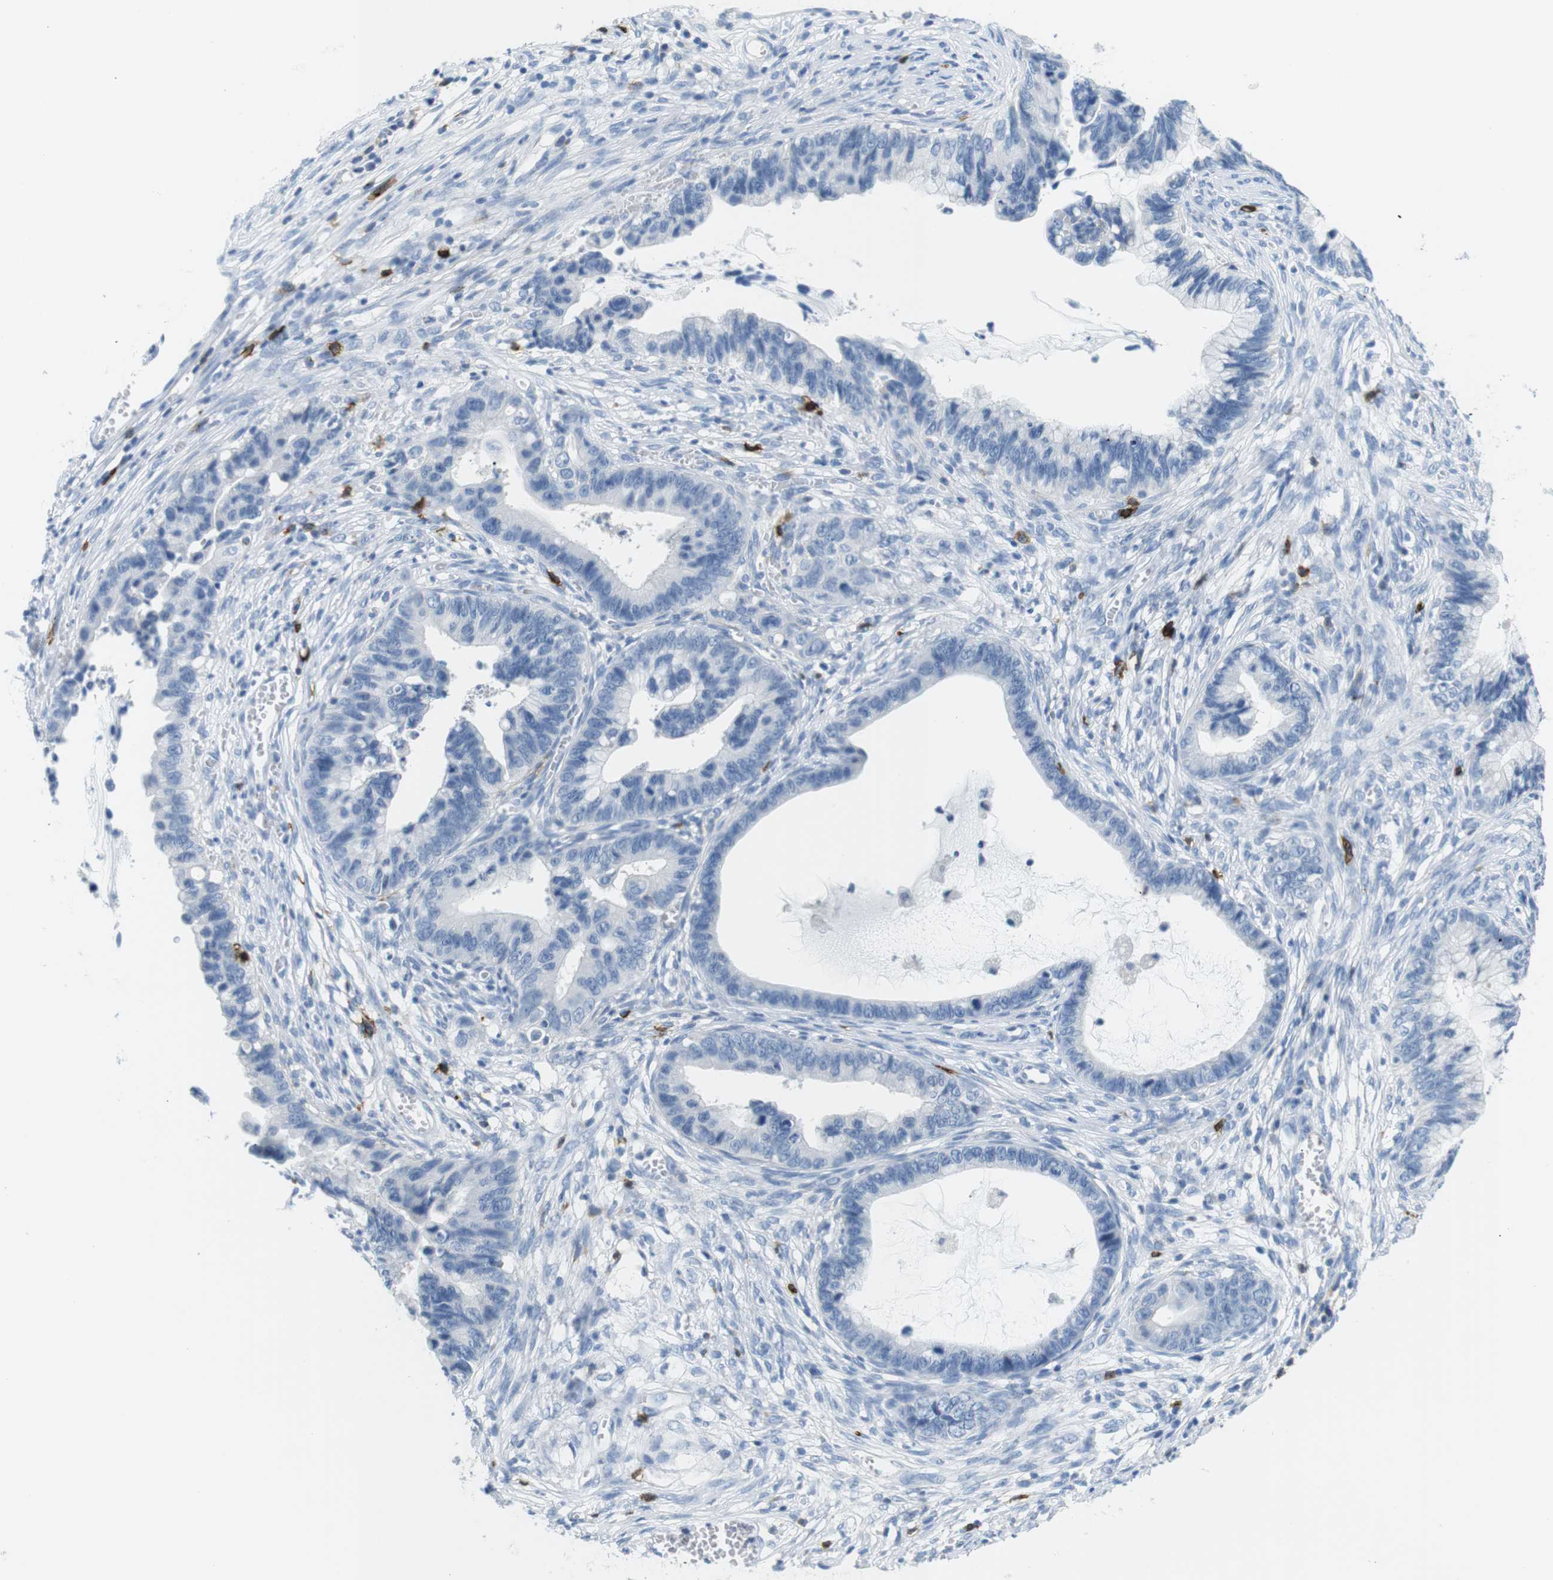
{"staining": {"intensity": "negative", "quantity": "none", "location": "none"}, "tissue": "cervical cancer", "cell_type": "Tumor cells", "image_type": "cancer", "snomed": [{"axis": "morphology", "description": "Adenocarcinoma, NOS"}, {"axis": "topography", "description": "Cervix"}], "caption": "Tumor cells show no significant protein expression in adenocarcinoma (cervical). (Brightfield microscopy of DAB IHC at high magnification).", "gene": "TNFRSF4", "patient": {"sex": "female", "age": 44}}